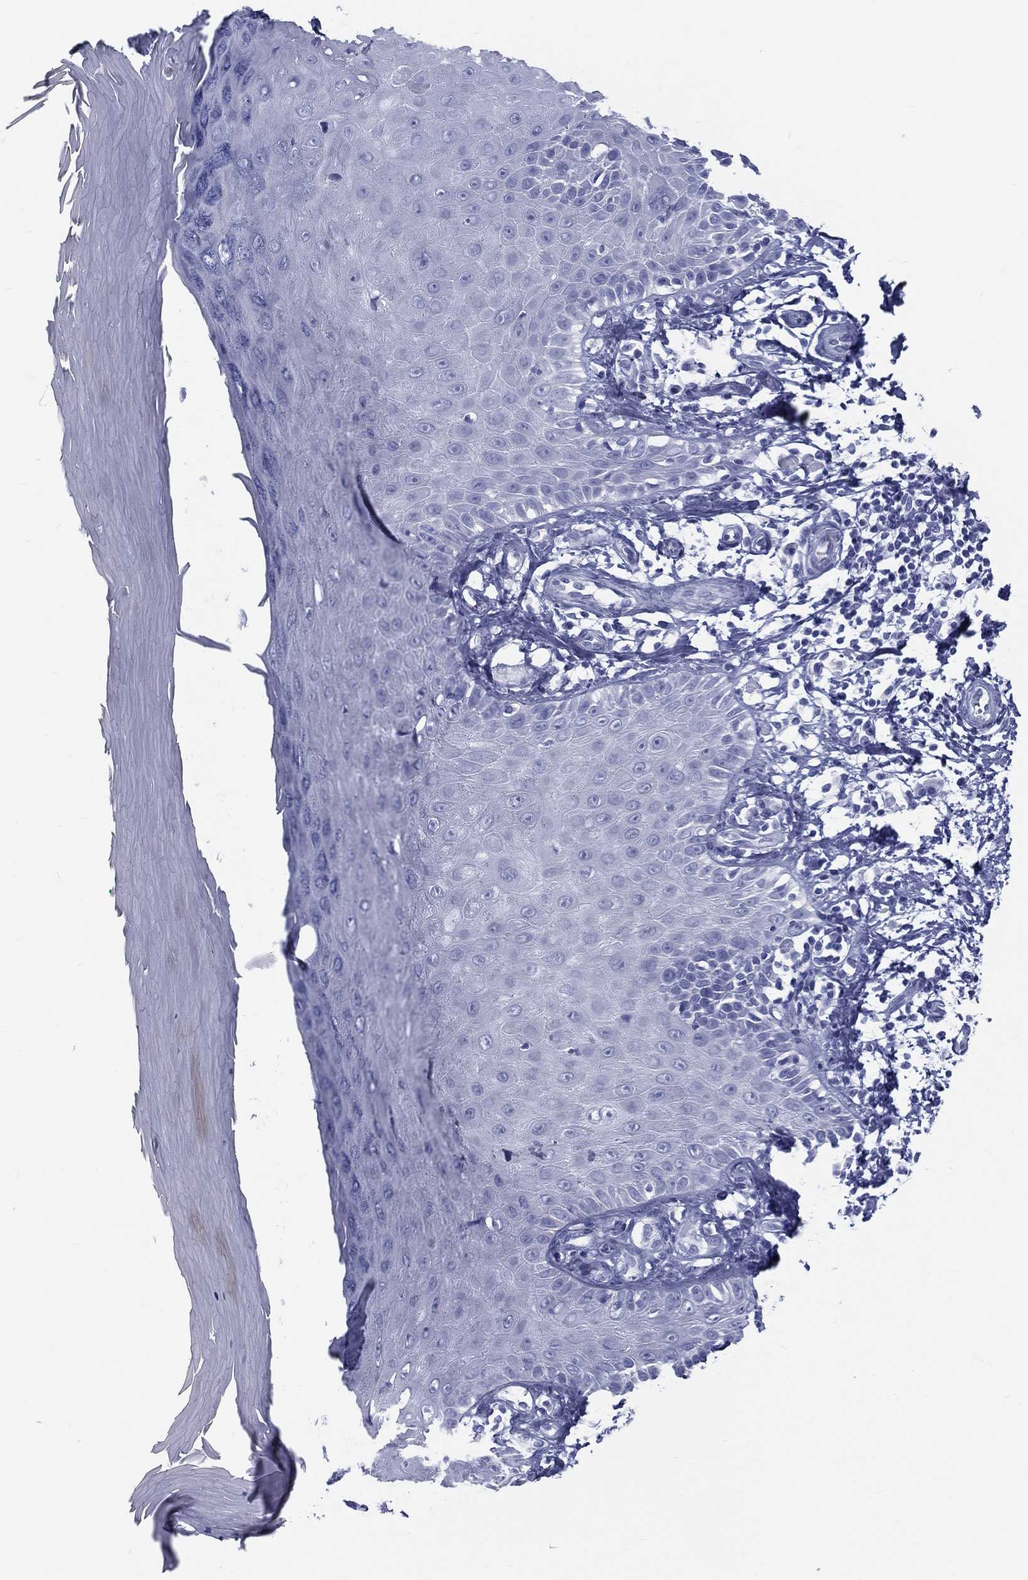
{"staining": {"intensity": "negative", "quantity": "none", "location": "none"}, "tissue": "skin", "cell_type": "Fibroblasts", "image_type": "normal", "snomed": [{"axis": "morphology", "description": "Normal tissue, NOS"}, {"axis": "morphology", "description": "Inflammation, NOS"}, {"axis": "morphology", "description": "Fibrosis, NOS"}, {"axis": "topography", "description": "Skin"}], "caption": "Immunohistochemistry (IHC) micrograph of benign skin: human skin stained with DAB (3,3'-diaminobenzidine) exhibits no significant protein positivity in fibroblasts.", "gene": "RSPH4A", "patient": {"sex": "male", "age": 71}}